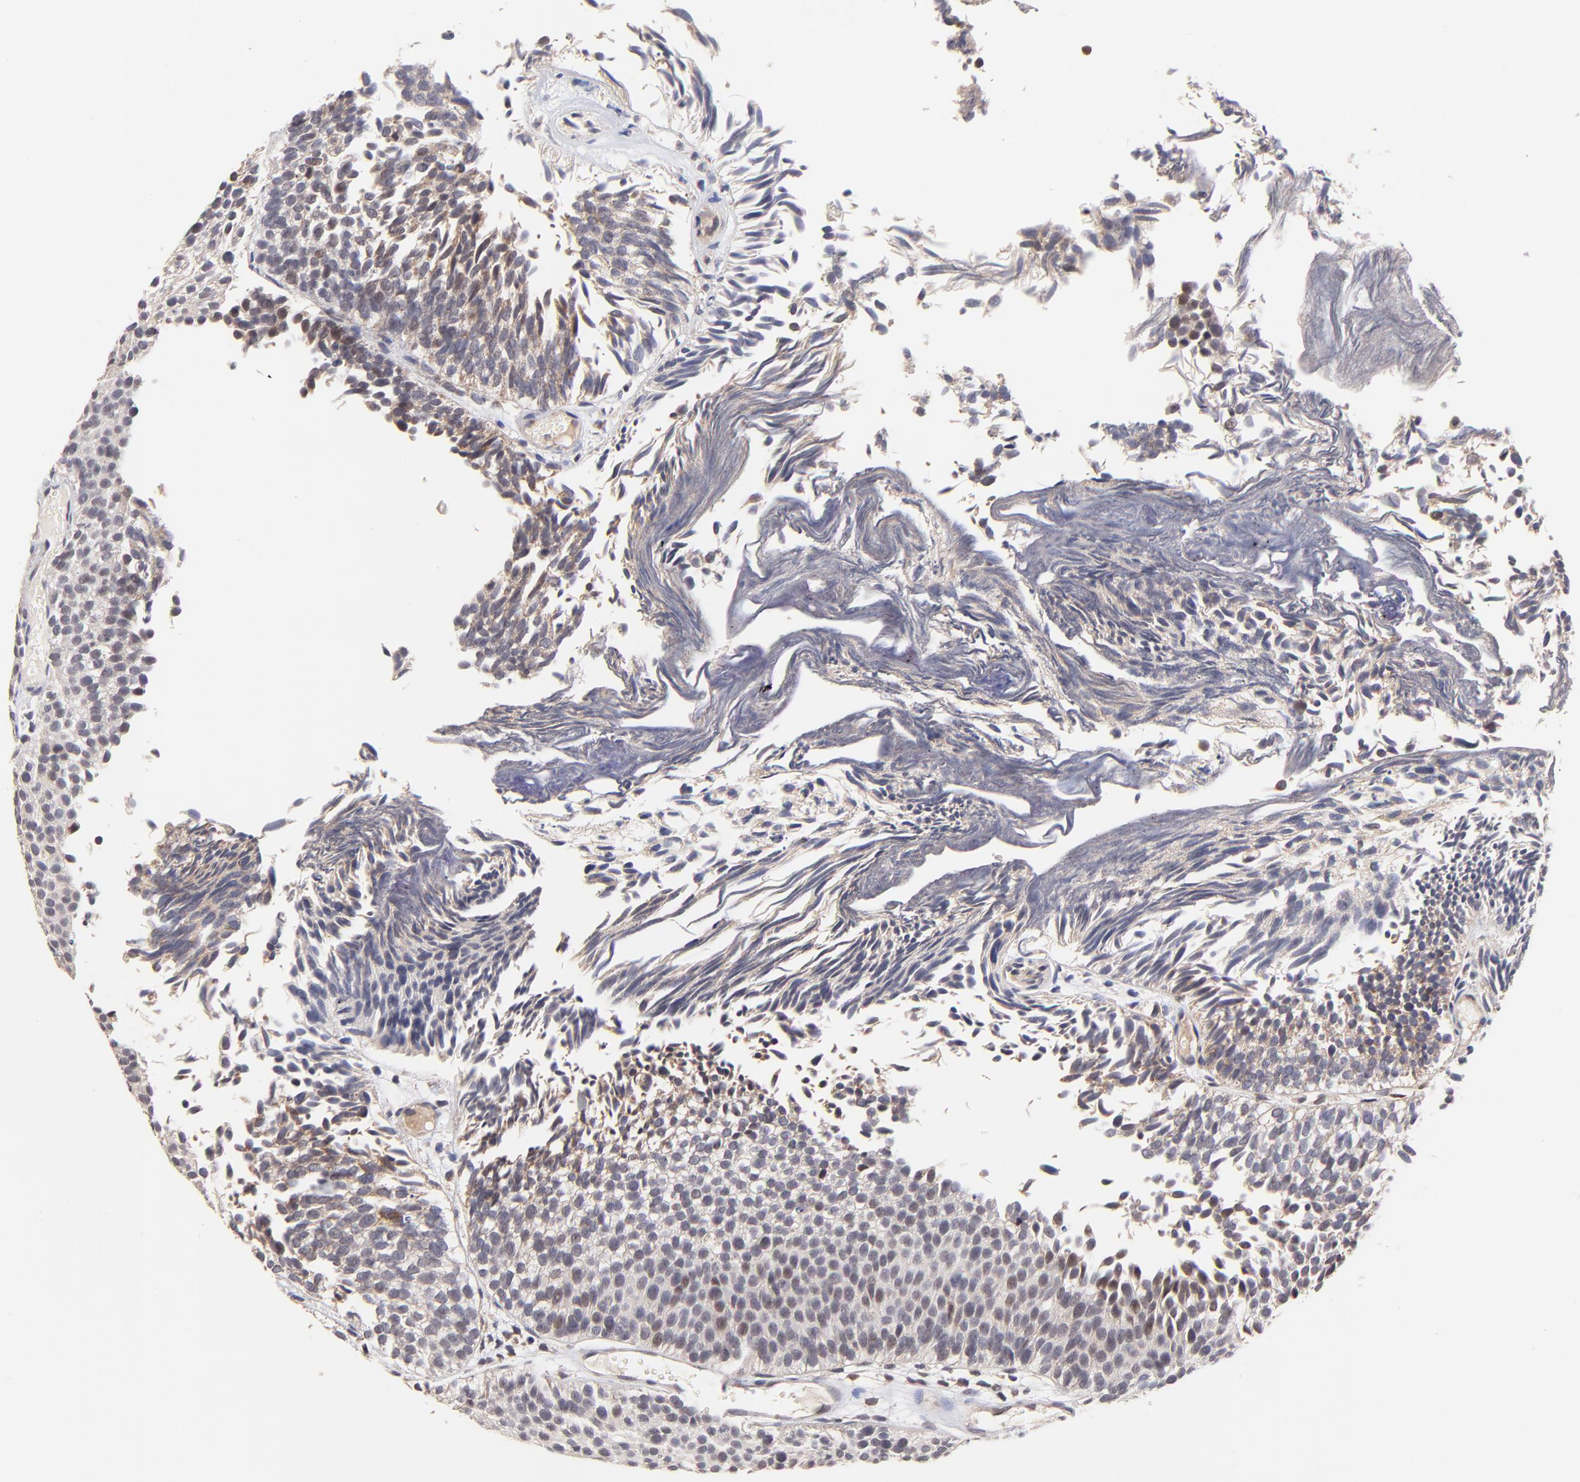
{"staining": {"intensity": "weak", "quantity": "<25%", "location": "nuclear"}, "tissue": "urothelial cancer", "cell_type": "Tumor cells", "image_type": "cancer", "snomed": [{"axis": "morphology", "description": "Urothelial carcinoma, Low grade"}, {"axis": "topography", "description": "Urinary bladder"}], "caption": "High power microscopy histopathology image of an IHC photomicrograph of urothelial carcinoma (low-grade), revealing no significant positivity in tumor cells.", "gene": "BAIAP2L2", "patient": {"sex": "male", "age": 84}}